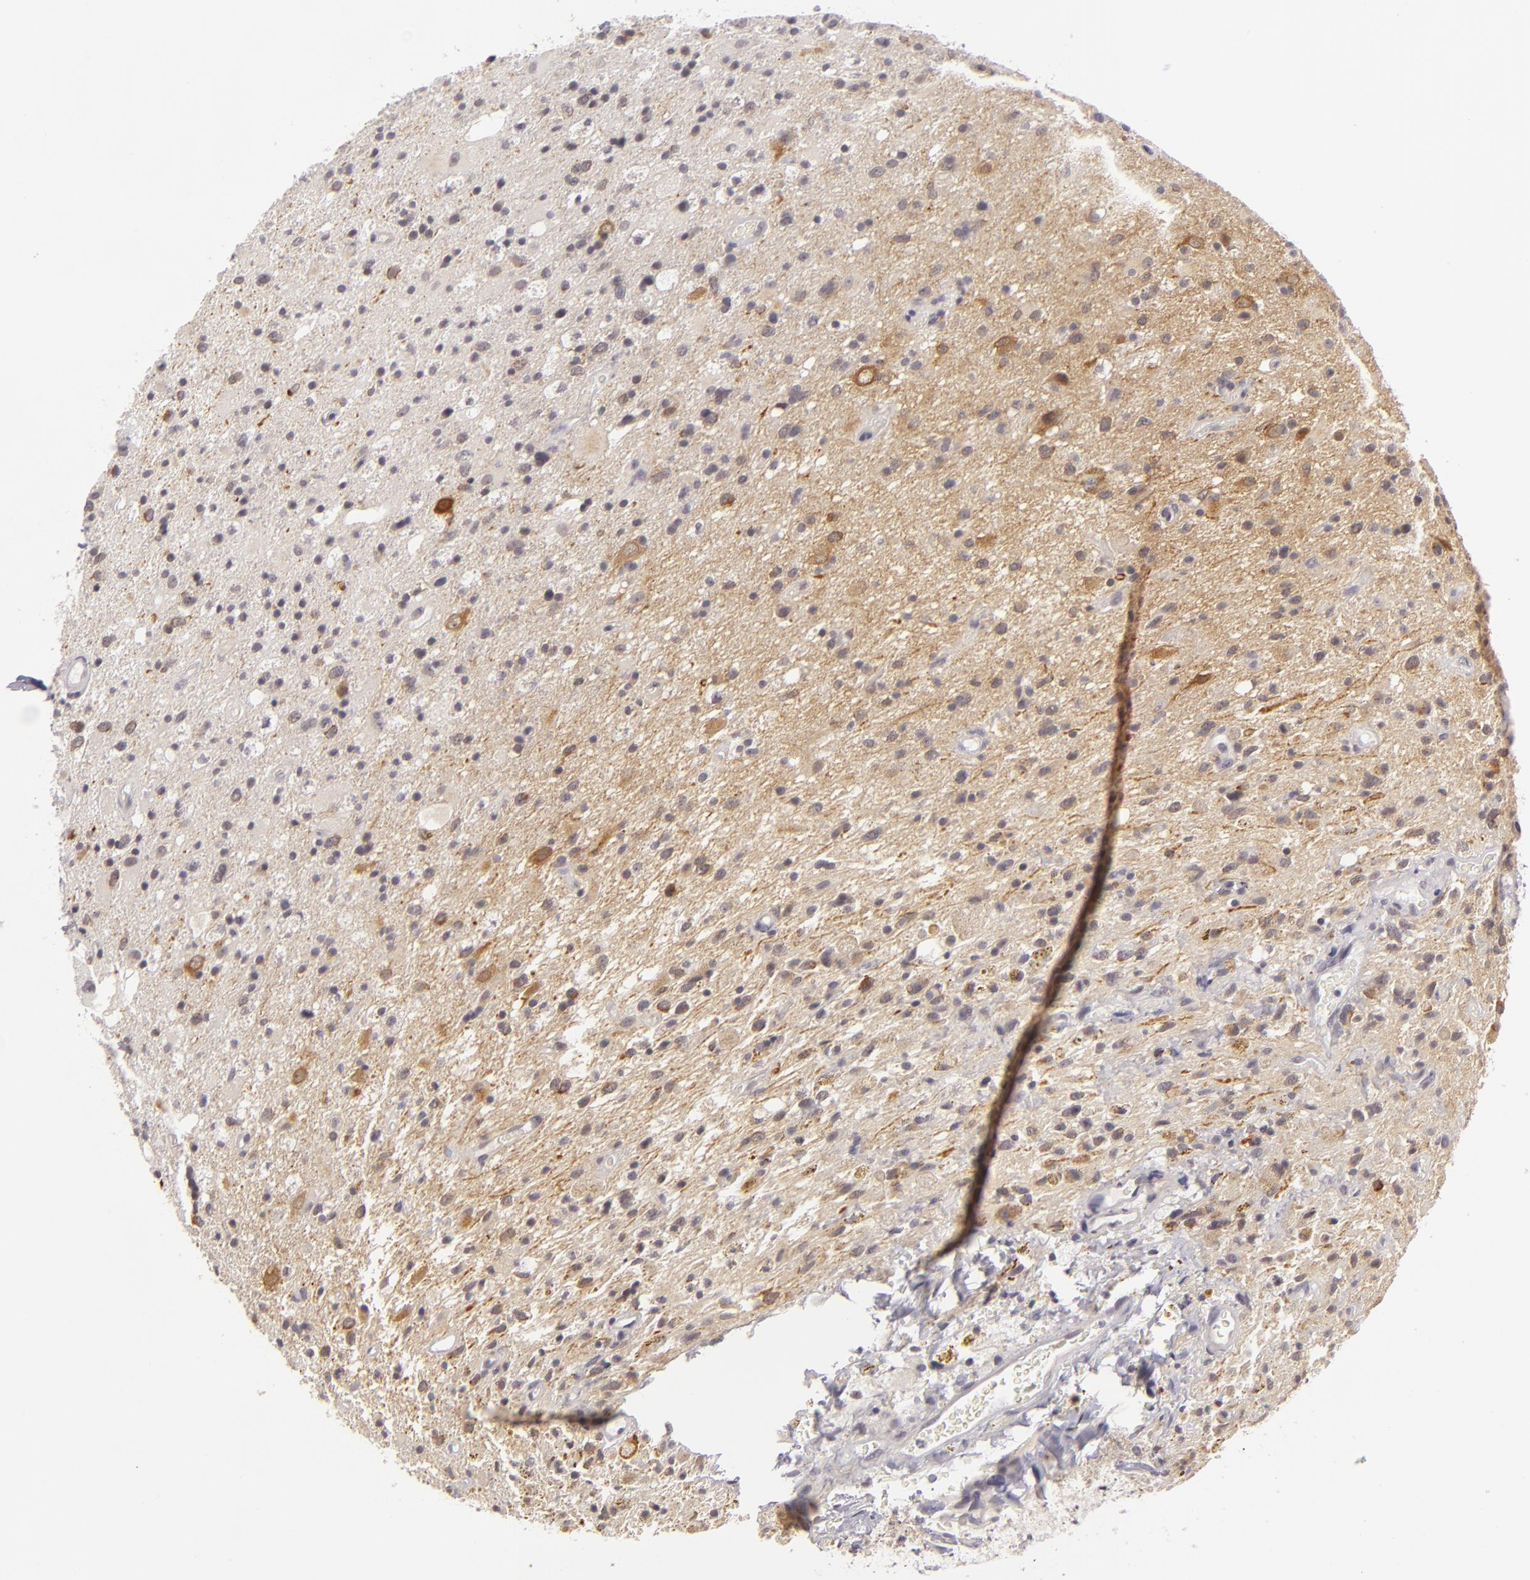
{"staining": {"intensity": "negative", "quantity": "none", "location": "none"}, "tissue": "glioma", "cell_type": "Tumor cells", "image_type": "cancer", "snomed": [{"axis": "morphology", "description": "Glioma, malignant, High grade"}, {"axis": "topography", "description": "Brain"}], "caption": "A photomicrograph of malignant glioma (high-grade) stained for a protein shows no brown staining in tumor cells.", "gene": "DLG3", "patient": {"sex": "male", "age": 48}}